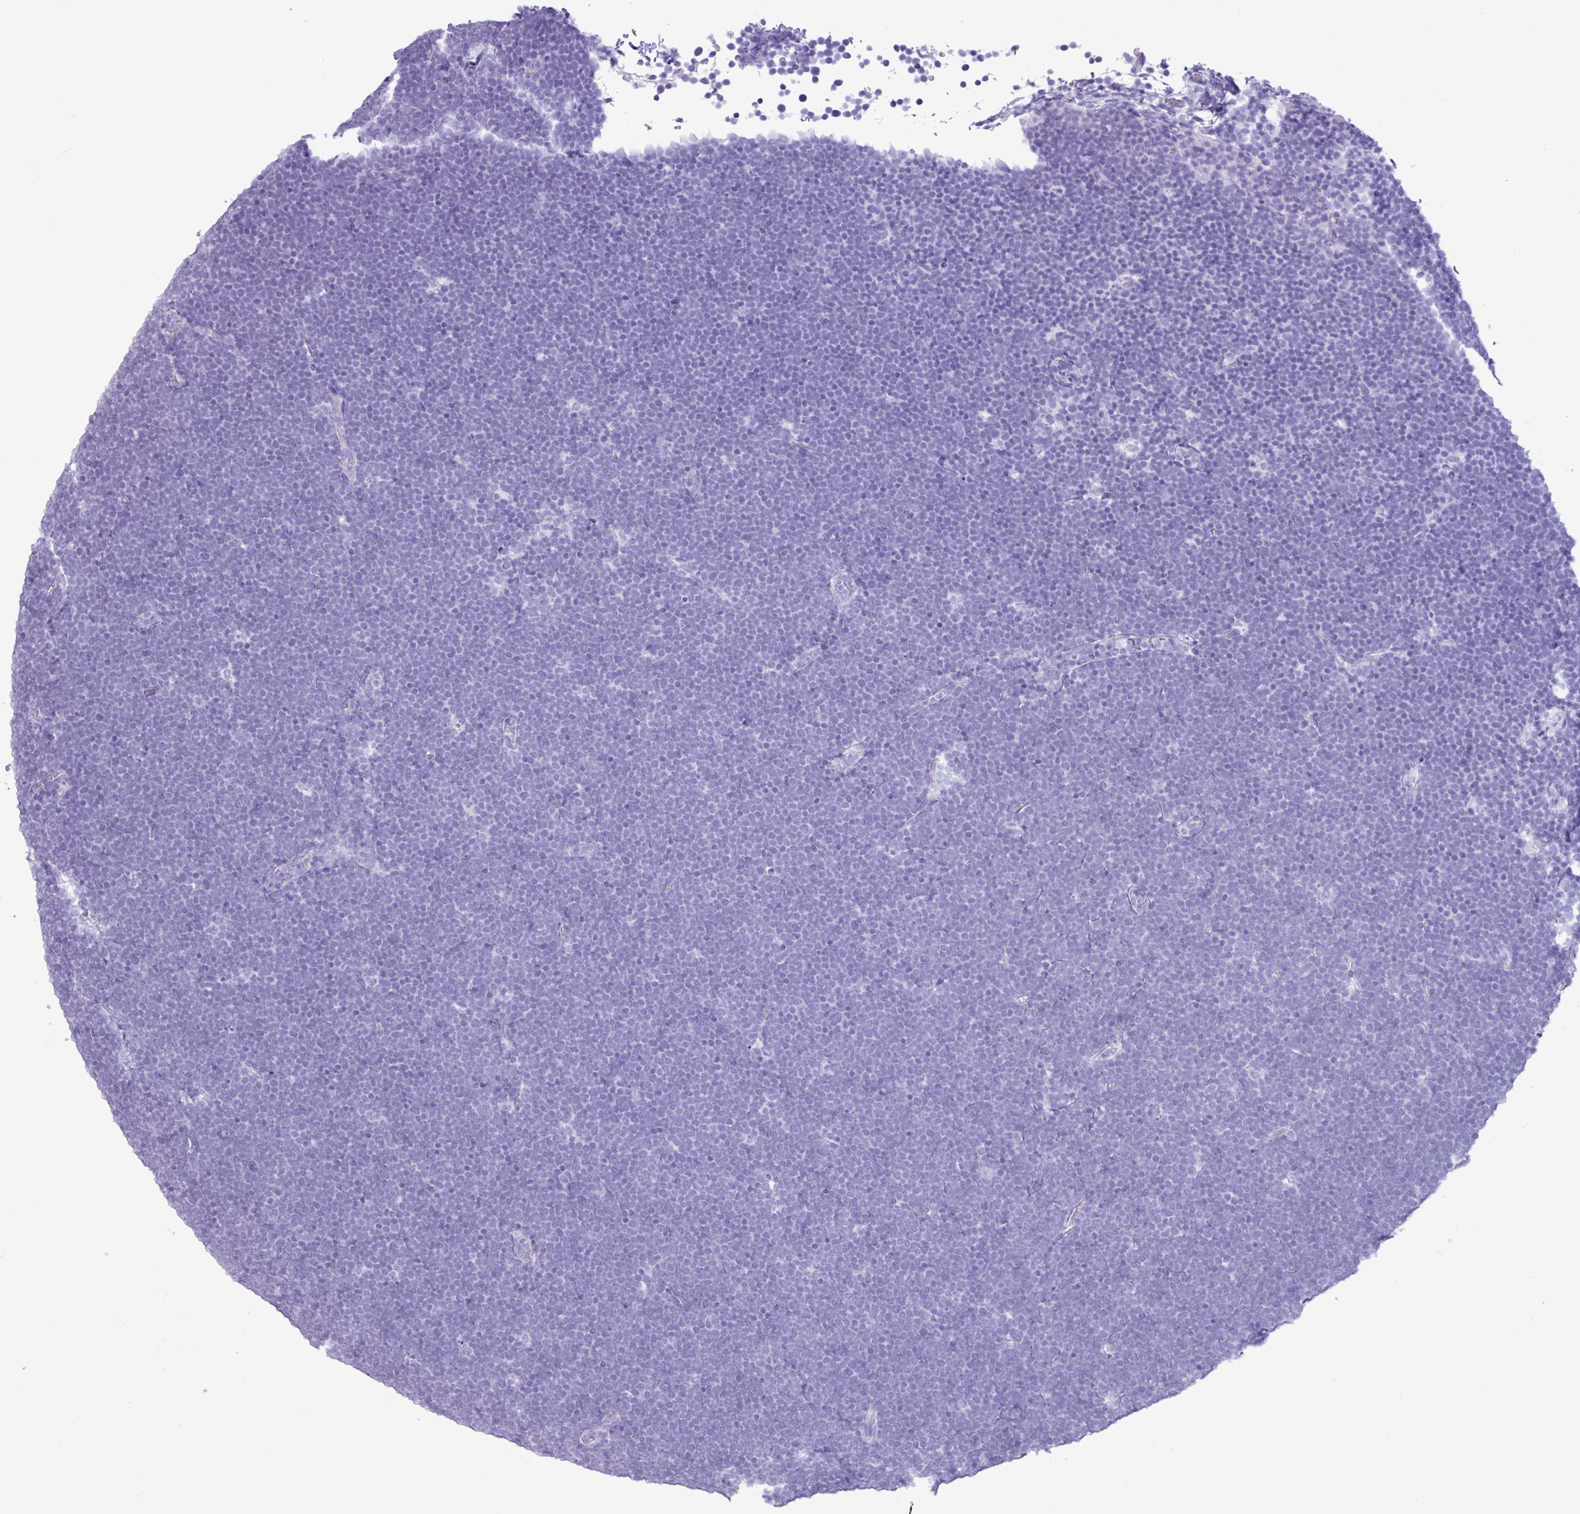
{"staining": {"intensity": "negative", "quantity": "none", "location": "none"}, "tissue": "lymphoma", "cell_type": "Tumor cells", "image_type": "cancer", "snomed": [{"axis": "morphology", "description": "Malignant lymphoma, non-Hodgkin's type, High grade"}, {"axis": "topography", "description": "Lymph node"}], "caption": "Tumor cells show no significant protein staining in high-grade malignant lymphoma, non-Hodgkin's type.", "gene": "CKMT2", "patient": {"sex": "male", "age": 13}}